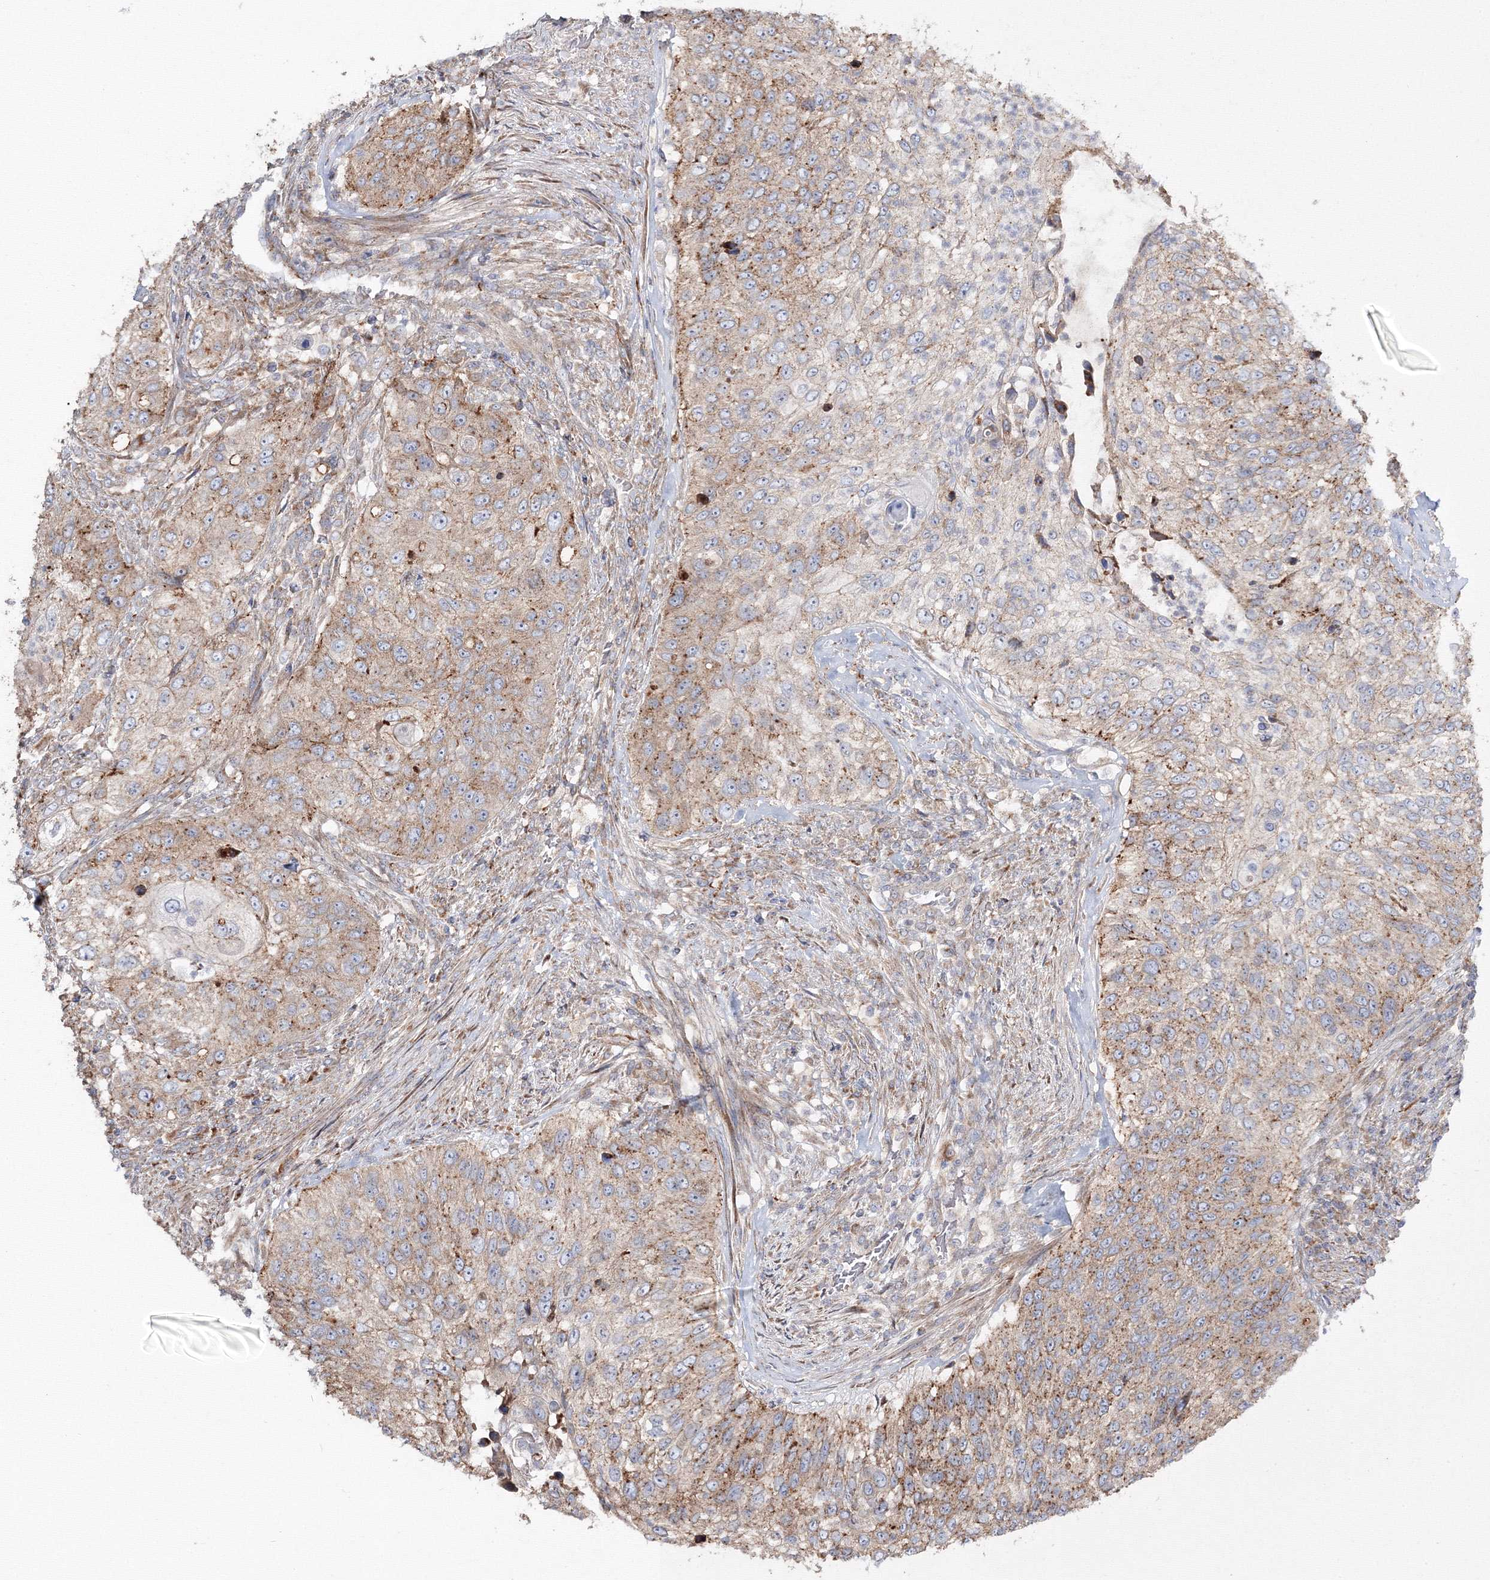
{"staining": {"intensity": "moderate", "quantity": "25%-75%", "location": "cytoplasmic/membranous"}, "tissue": "urothelial cancer", "cell_type": "Tumor cells", "image_type": "cancer", "snomed": [{"axis": "morphology", "description": "Urothelial carcinoma, High grade"}, {"axis": "topography", "description": "Urinary bladder"}], "caption": "Approximately 25%-75% of tumor cells in human high-grade urothelial carcinoma demonstrate moderate cytoplasmic/membranous protein staining as visualized by brown immunohistochemical staining.", "gene": "DDO", "patient": {"sex": "female", "age": 60}}